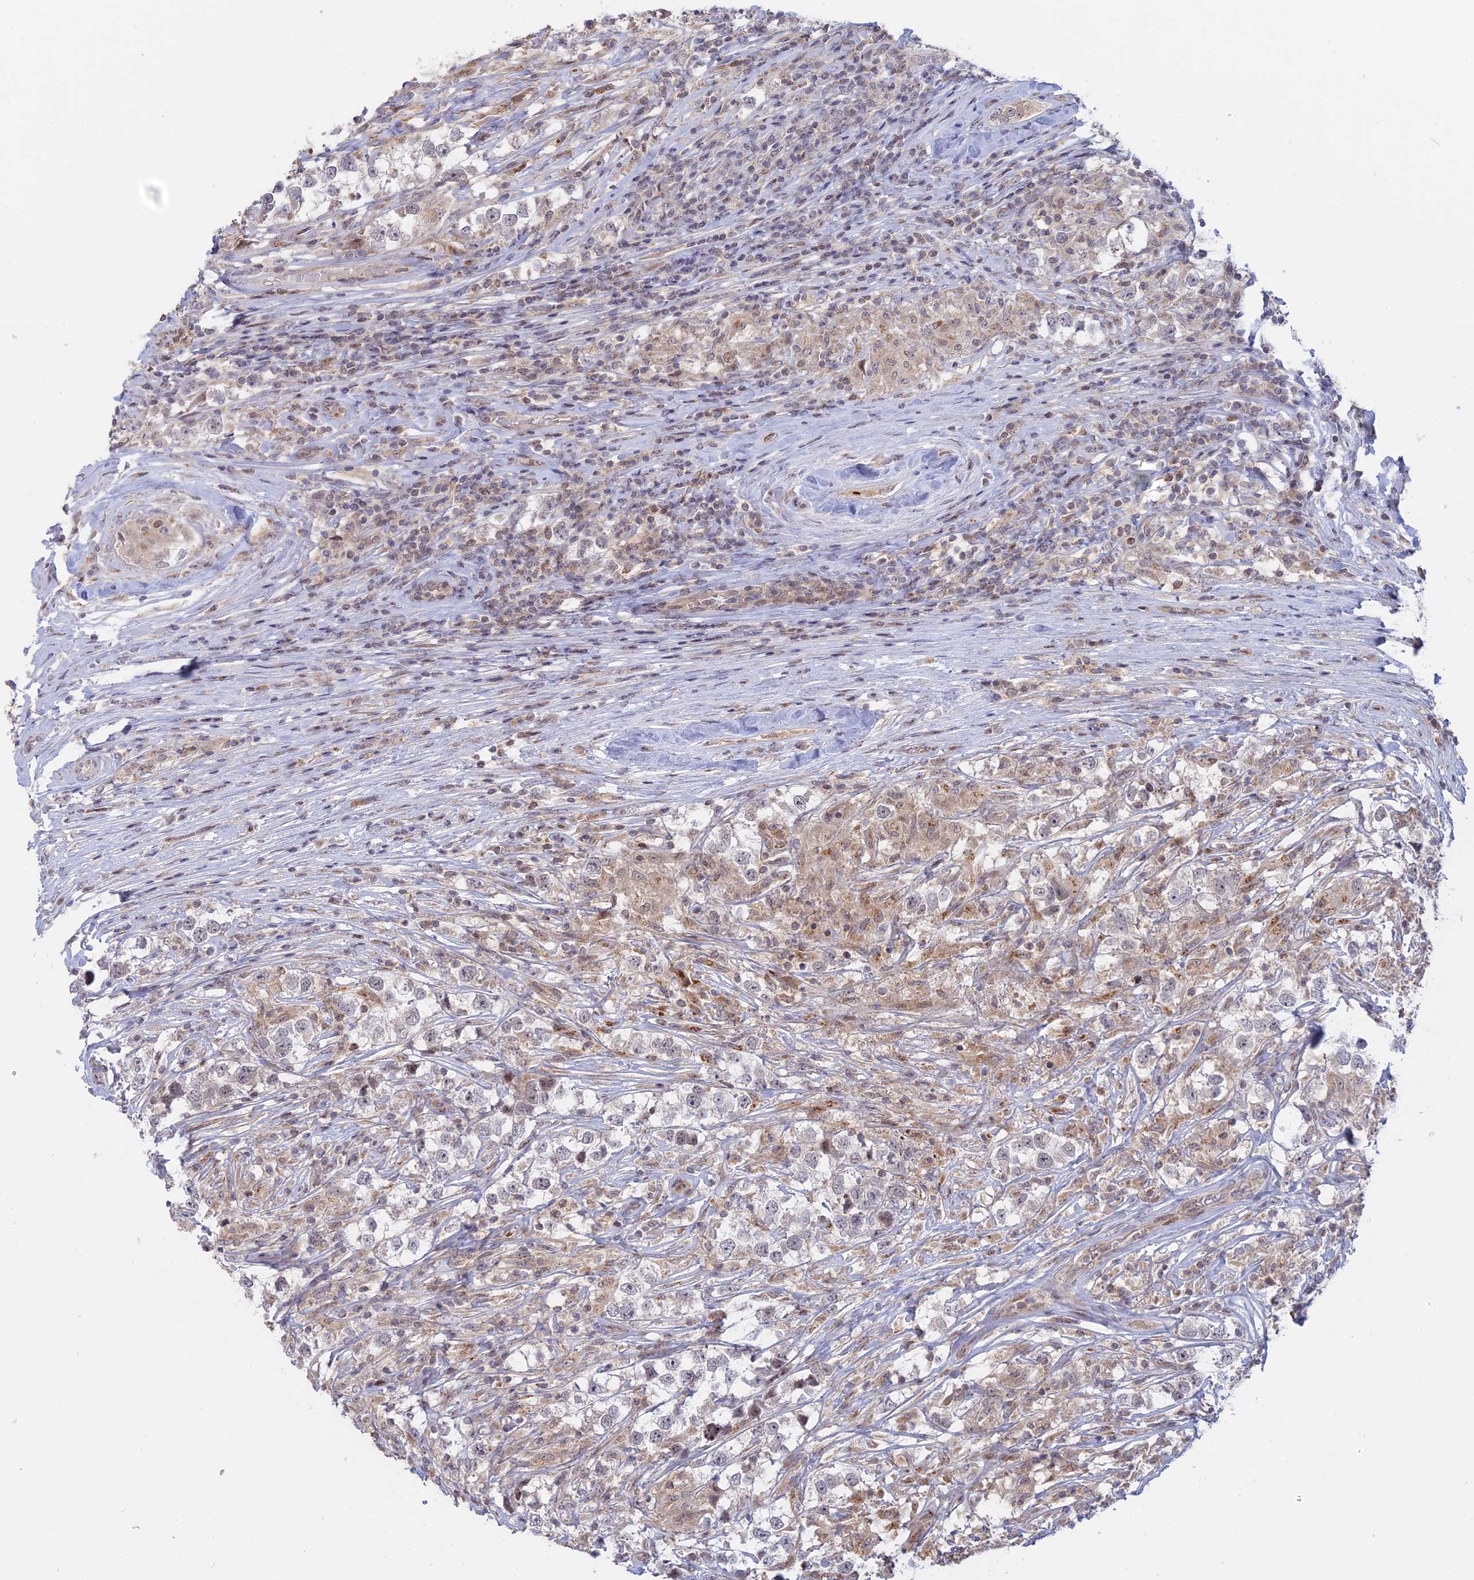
{"staining": {"intensity": "negative", "quantity": "none", "location": "none"}, "tissue": "testis cancer", "cell_type": "Tumor cells", "image_type": "cancer", "snomed": [{"axis": "morphology", "description": "Seminoma, NOS"}, {"axis": "topography", "description": "Testis"}], "caption": "IHC of testis cancer (seminoma) demonstrates no expression in tumor cells.", "gene": "GSKIP", "patient": {"sex": "male", "age": 46}}